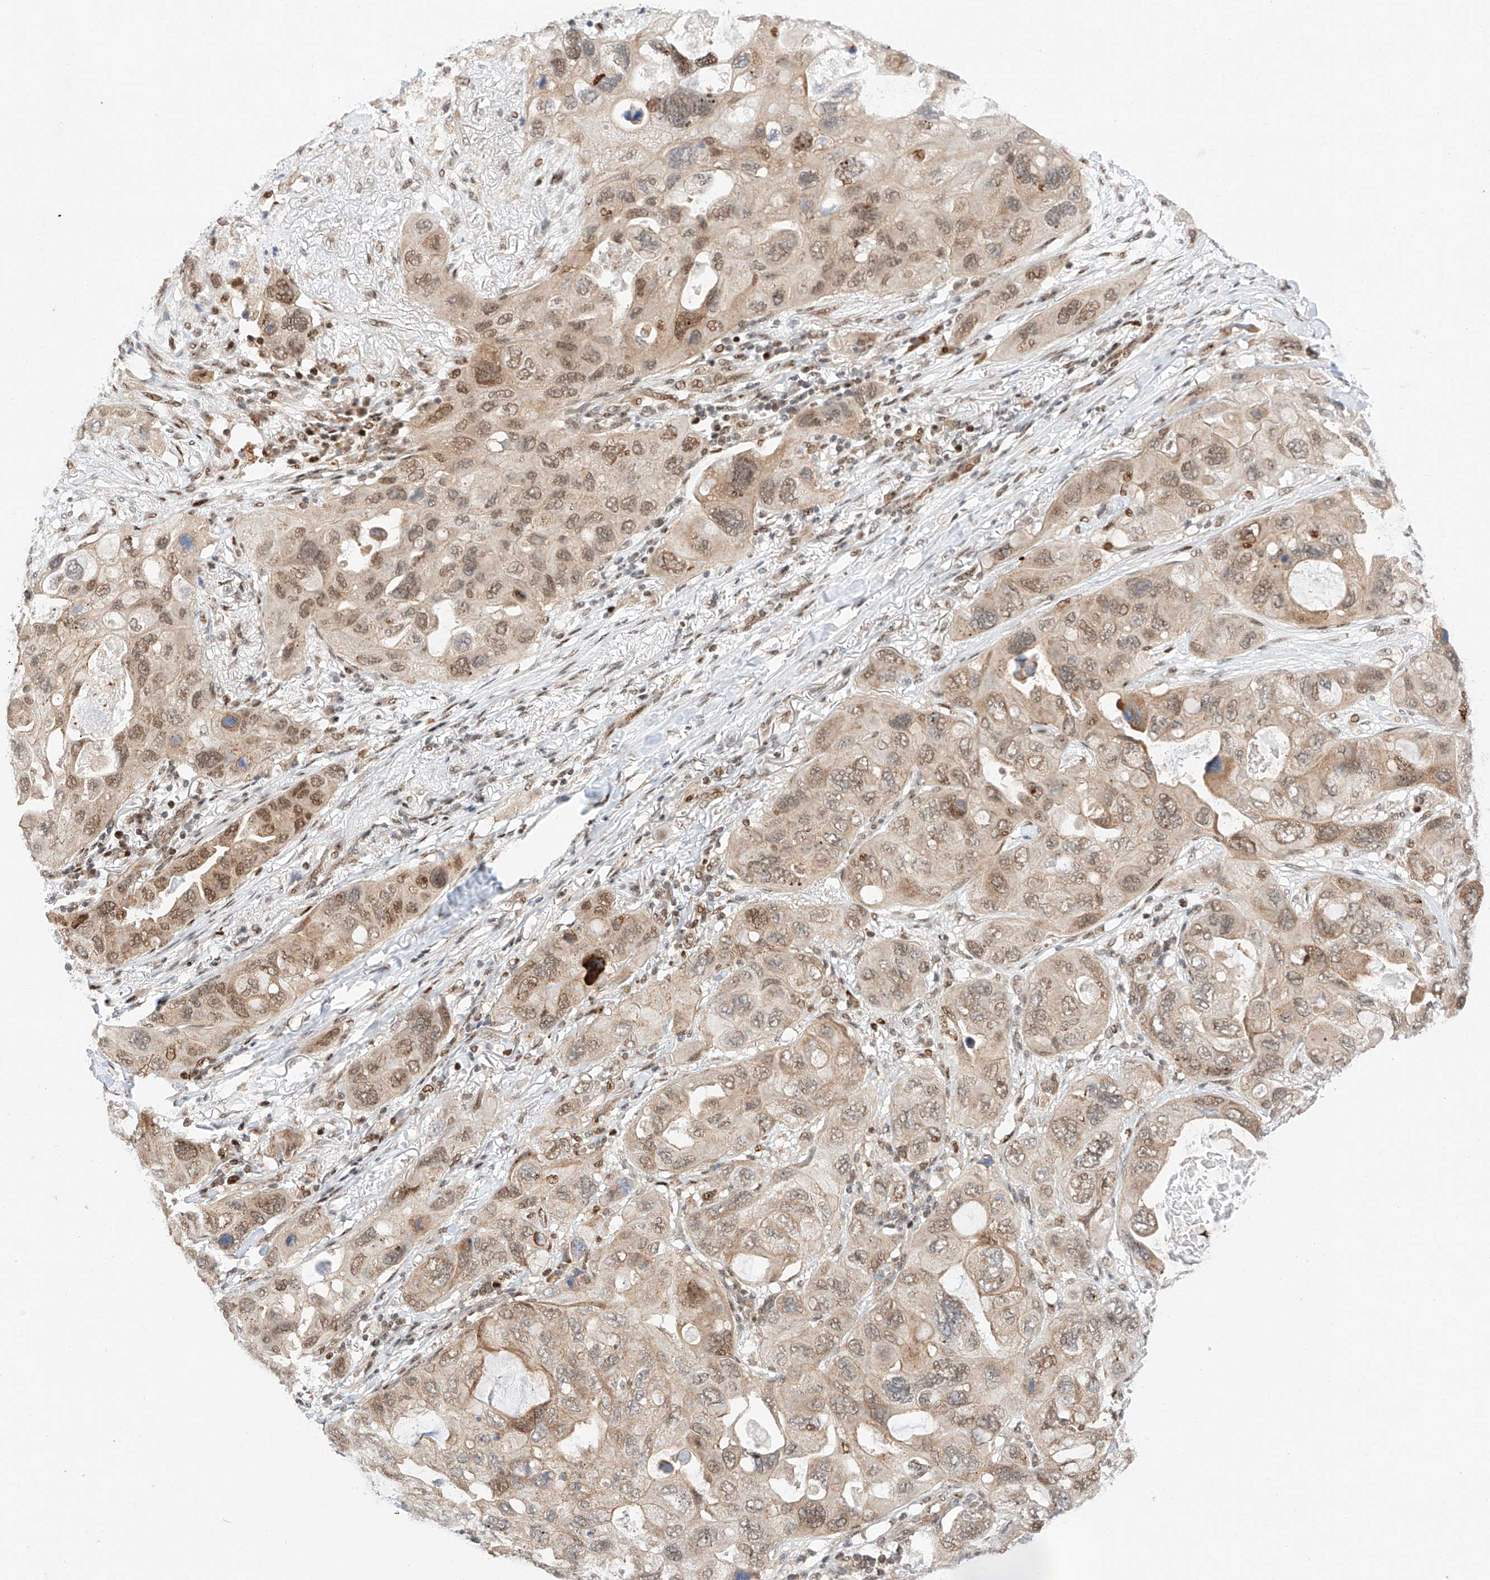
{"staining": {"intensity": "moderate", "quantity": ">75%", "location": "cytoplasmic/membranous,nuclear"}, "tissue": "lung cancer", "cell_type": "Tumor cells", "image_type": "cancer", "snomed": [{"axis": "morphology", "description": "Squamous cell carcinoma, NOS"}, {"axis": "topography", "description": "Lung"}], "caption": "A brown stain highlights moderate cytoplasmic/membranous and nuclear positivity of a protein in lung cancer (squamous cell carcinoma) tumor cells.", "gene": "HDAC9", "patient": {"sex": "female", "age": 73}}